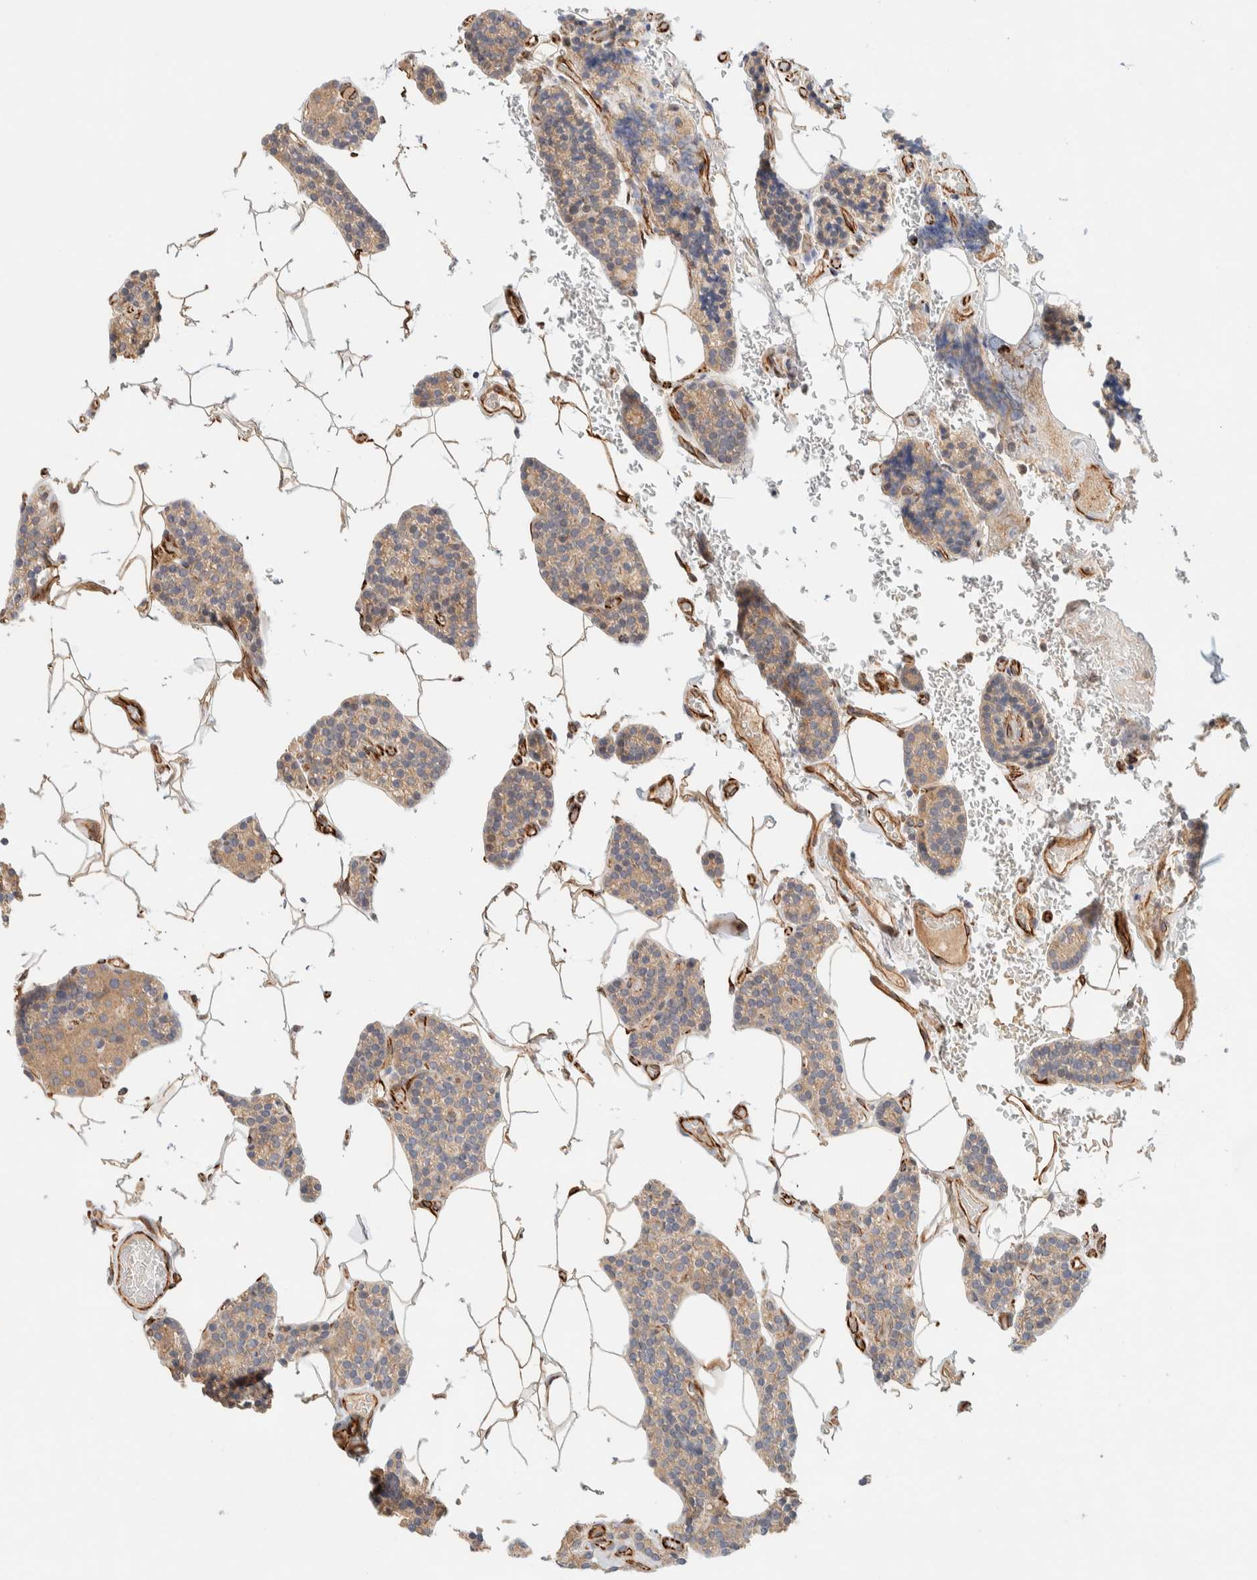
{"staining": {"intensity": "moderate", "quantity": ">75%", "location": "cytoplasmic/membranous"}, "tissue": "parathyroid gland", "cell_type": "Glandular cells", "image_type": "normal", "snomed": [{"axis": "morphology", "description": "Normal tissue, NOS"}, {"axis": "topography", "description": "Parathyroid gland"}], "caption": "Parathyroid gland stained with DAB (3,3'-diaminobenzidine) immunohistochemistry shows medium levels of moderate cytoplasmic/membranous expression in approximately >75% of glandular cells.", "gene": "FAT1", "patient": {"sex": "male", "age": 52}}